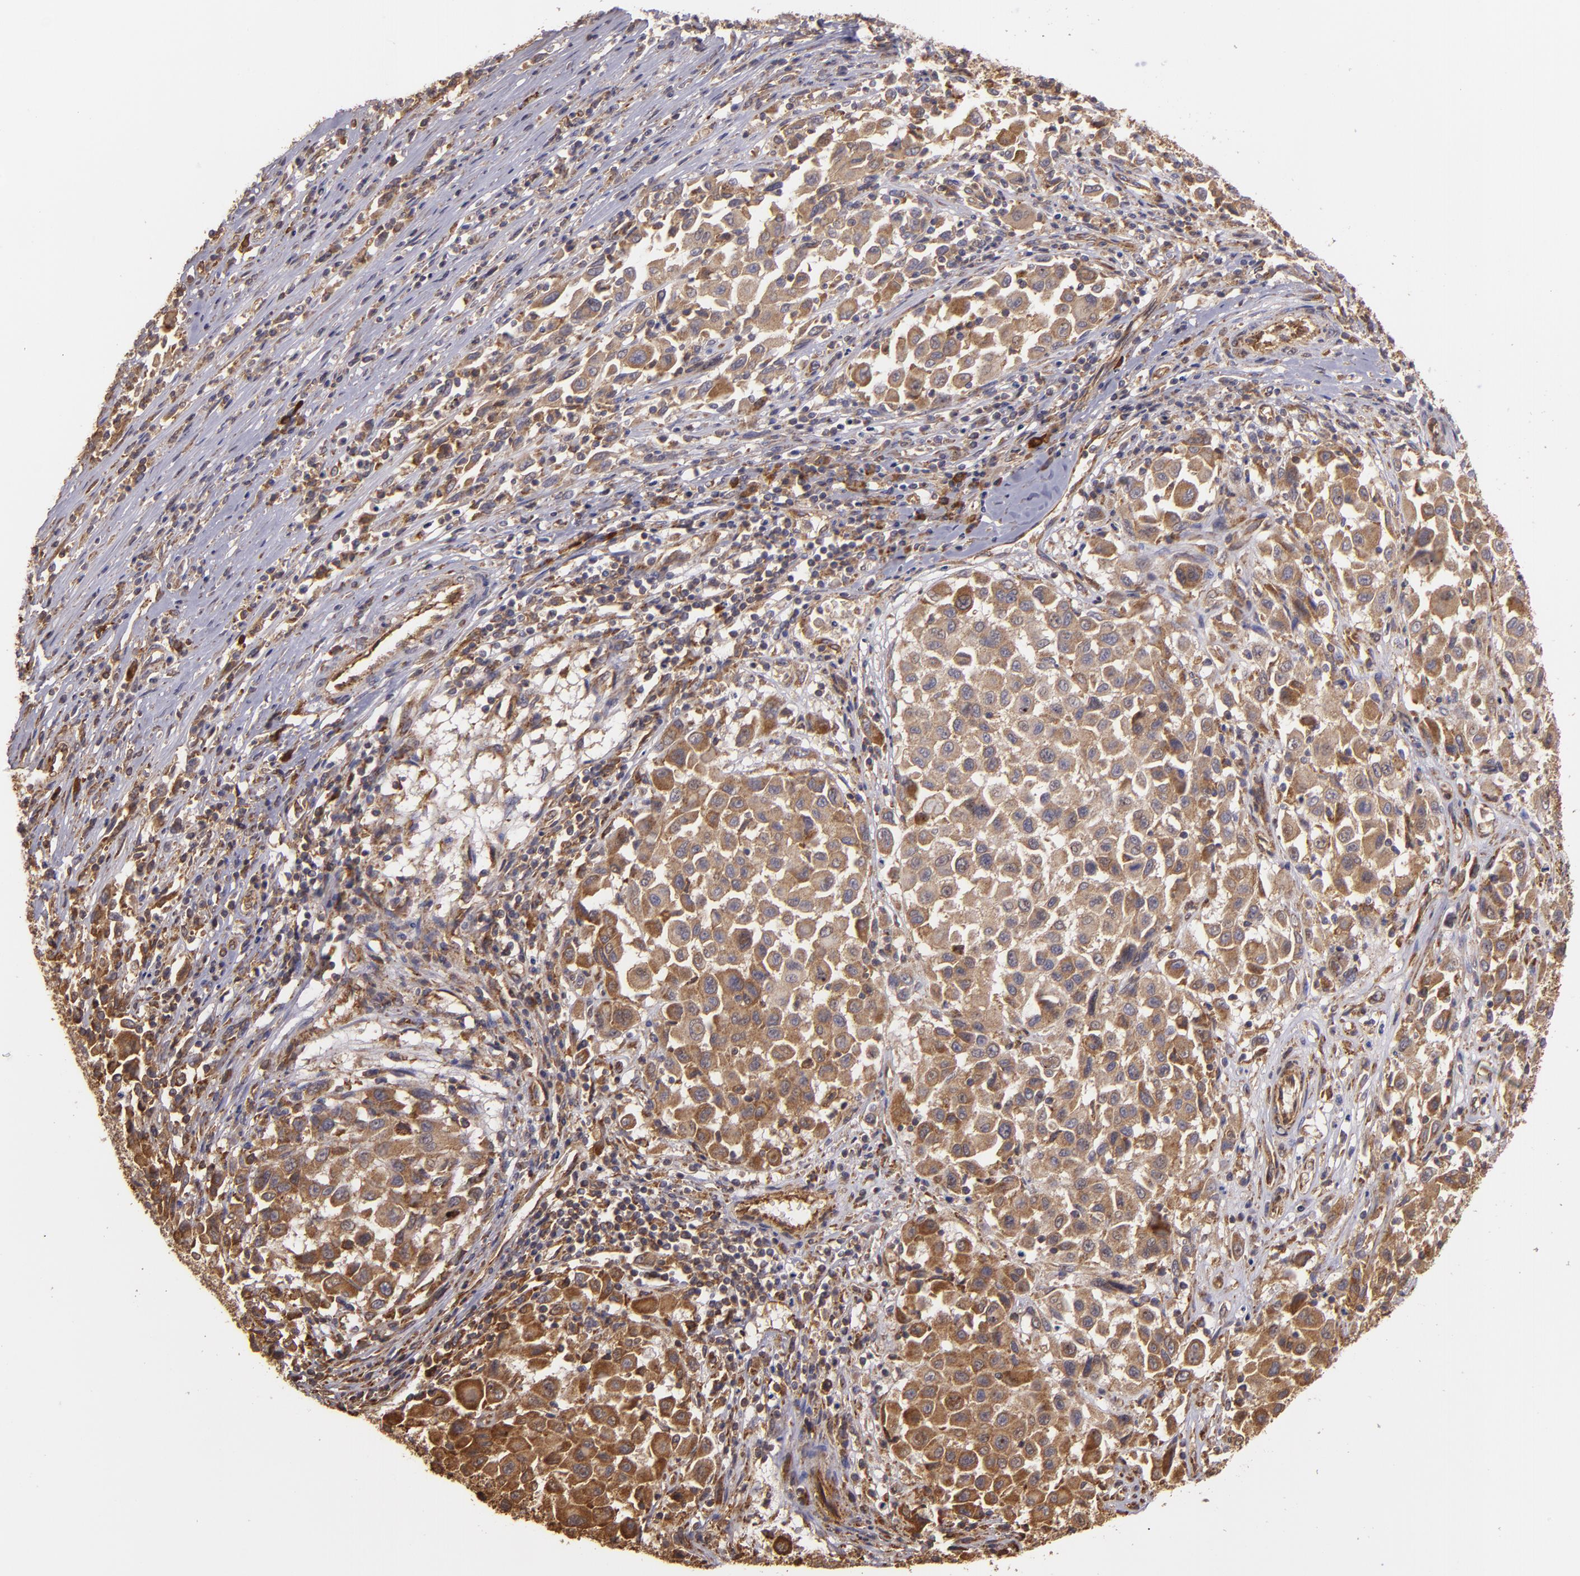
{"staining": {"intensity": "strong", "quantity": ">75%", "location": "cytoplasmic/membranous"}, "tissue": "melanoma", "cell_type": "Tumor cells", "image_type": "cancer", "snomed": [{"axis": "morphology", "description": "Malignant melanoma, Metastatic site"}, {"axis": "topography", "description": "Lymph node"}], "caption": "The image exhibits staining of melanoma, revealing strong cytoplasmic/membranous protein positivity (brown color) within tumor cells. The staining was performed using DAB, with brown indicating positive protein expression. Nuclei are stained blue with hematoxylin.", "gene": "ECE1", "patient": {"sex": "male", "age": 61}}